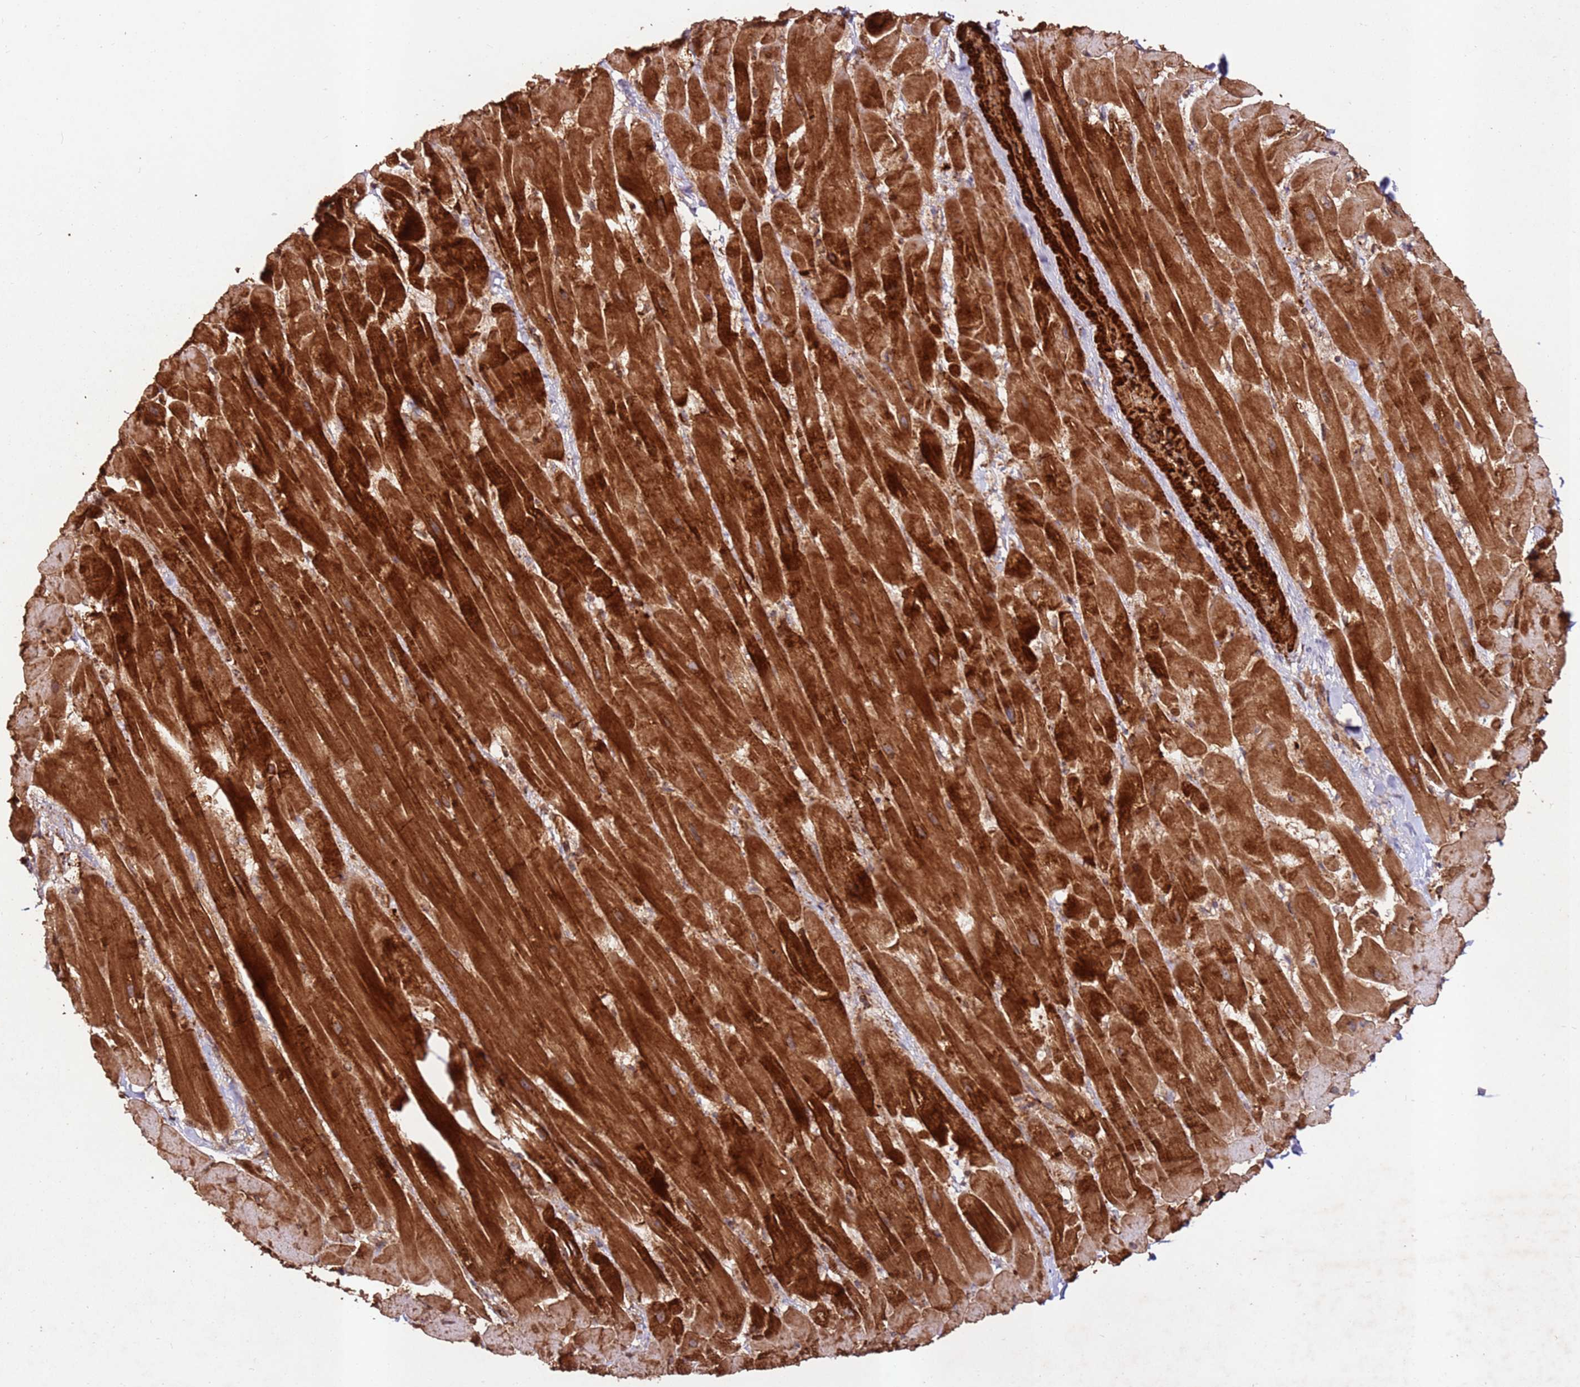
{"staining": {"intensity": "strong", "quantity": ">75%", "location": "cytoplasmic/membranous"}, "tissue": "heart muscle", "cell_type": "Cardiomyocytes", "image_type": "normal", "snomed": [{"axis": "morphology", "description": "Normal tissue, NOS"}, {"axis": "topography", "description": "Heart"}], "caption": "A brown stain shows strong cytoplasmic/membranous staining of a protein in cardiomyocytes of normal human heart muscle. (Stains: DAB in brown, nuclei in blue, Microscopy: brightfield microscopy at high magnification).", "gene": "FAM186A", "patient": {"sex": "male", "age": 37}}